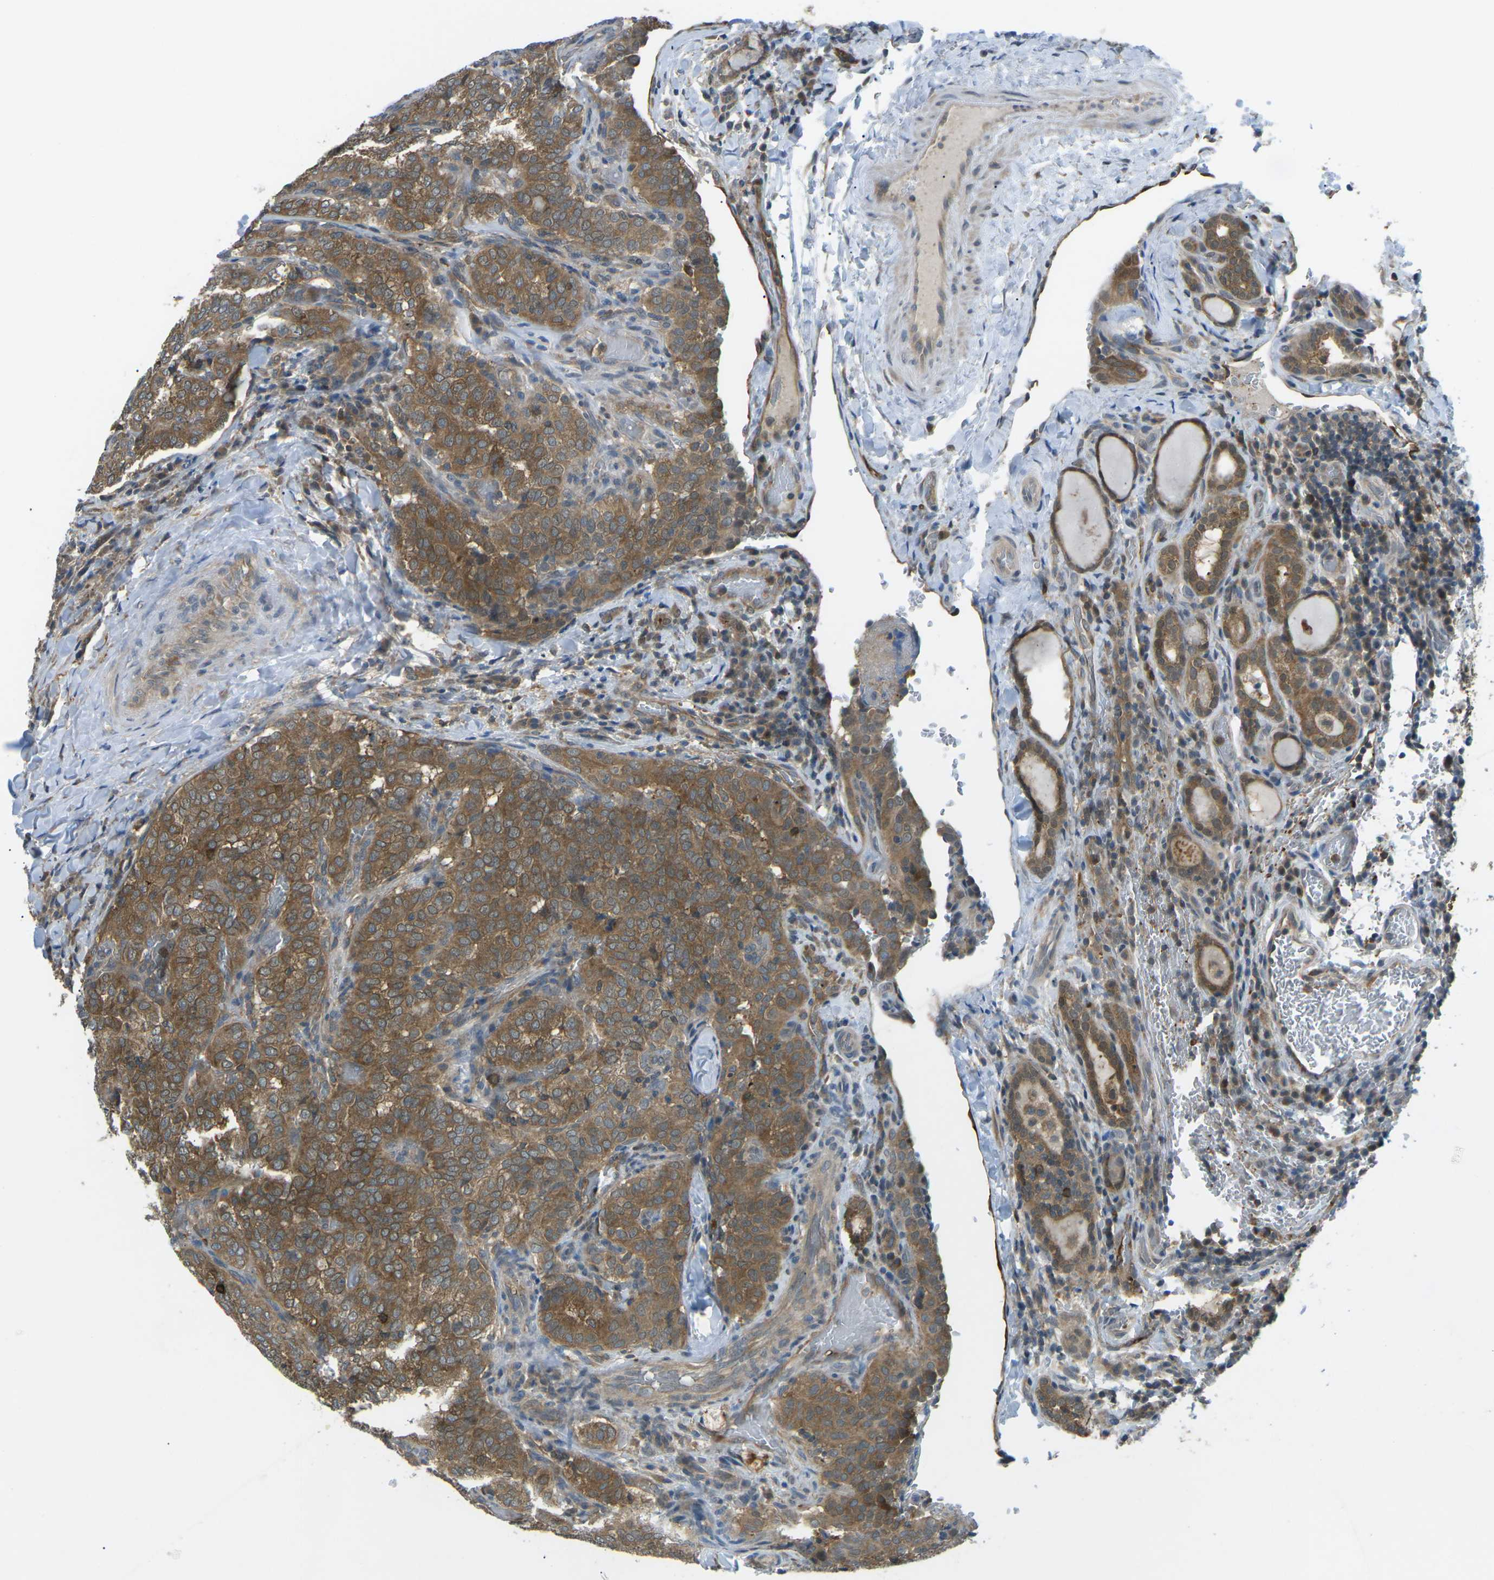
{"staining": {"intensity": "moderate", "quantity": ">75%", "location": "cytoplasmic/membranous"}, "tissue": "thyroid cancer", "cell_type": "Tumor cells", "image_type": "cancer", "snomed": [{"axis": "morphology", "description": "Normal tissue, NOS"}, {"axis": "morphology", "description": "Papillary adenocarcinoma, NOS"}, {"axis": "topography", "description": "Thyroid gland"}], "caption": "About >75% of tumor cells in human thyroid cancer exhibit moderate cytoplasmic/membranous protein positivity as visualized by brown immunohistochemical staining.", "gene": "PIEZO2", "patient": {"sex": "female", "age": 30}}